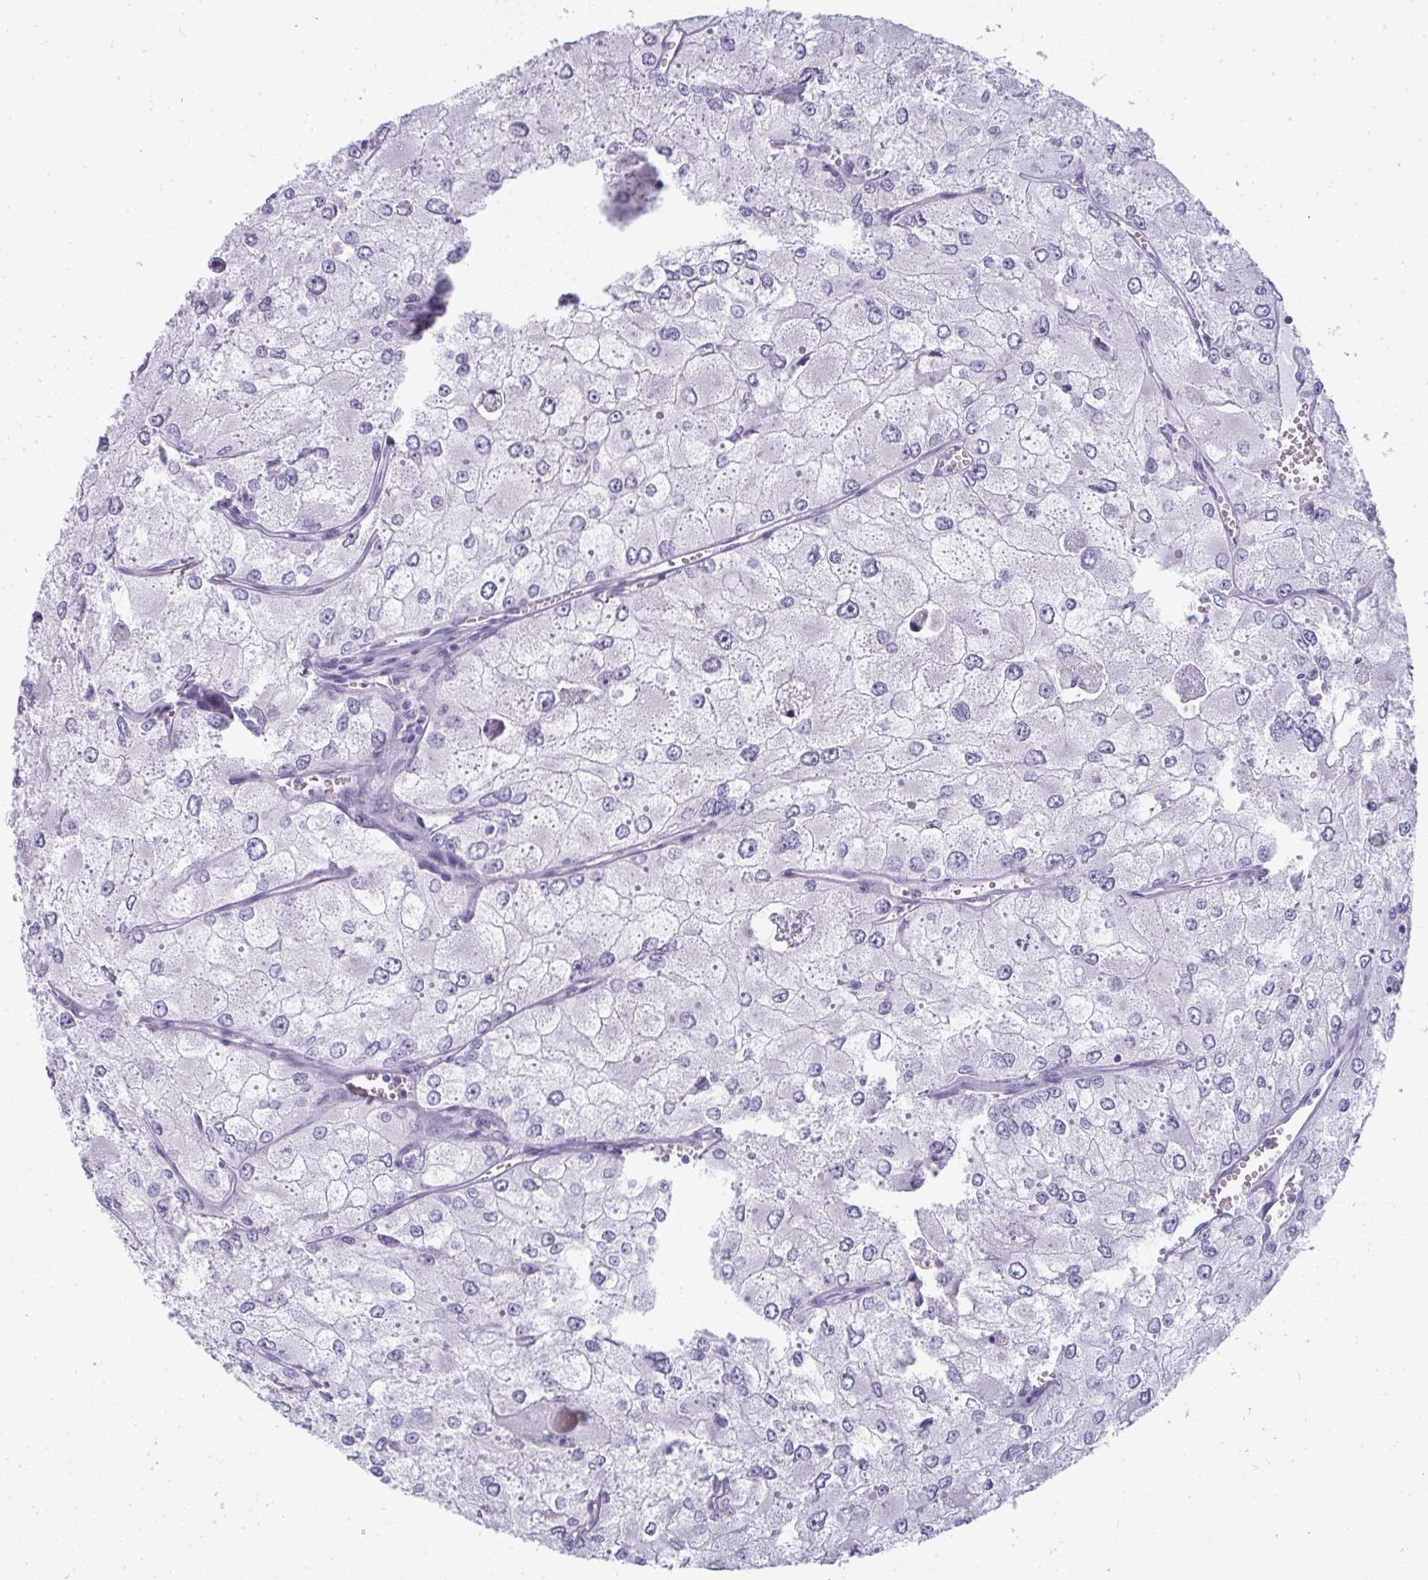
{"staining": {"intensity": "negative", "quantity": "none", "location": "none"}, "tissue": "renal cancer", "cell_type": "Tumor cells", "image_type": "cancer", "snomed": [{"axis": "morphology", "description": "Adenocarcinoma, NOS"}, {"axis": "topography", "description": "Kidney"}], "caption": "Renal cancer (adenocarcinoma) was stained to show a protein in brown. There is no significant expression in tumor cells.", "gene": "SHROOM1", "patient": {"sex": "female", "age": 70}}